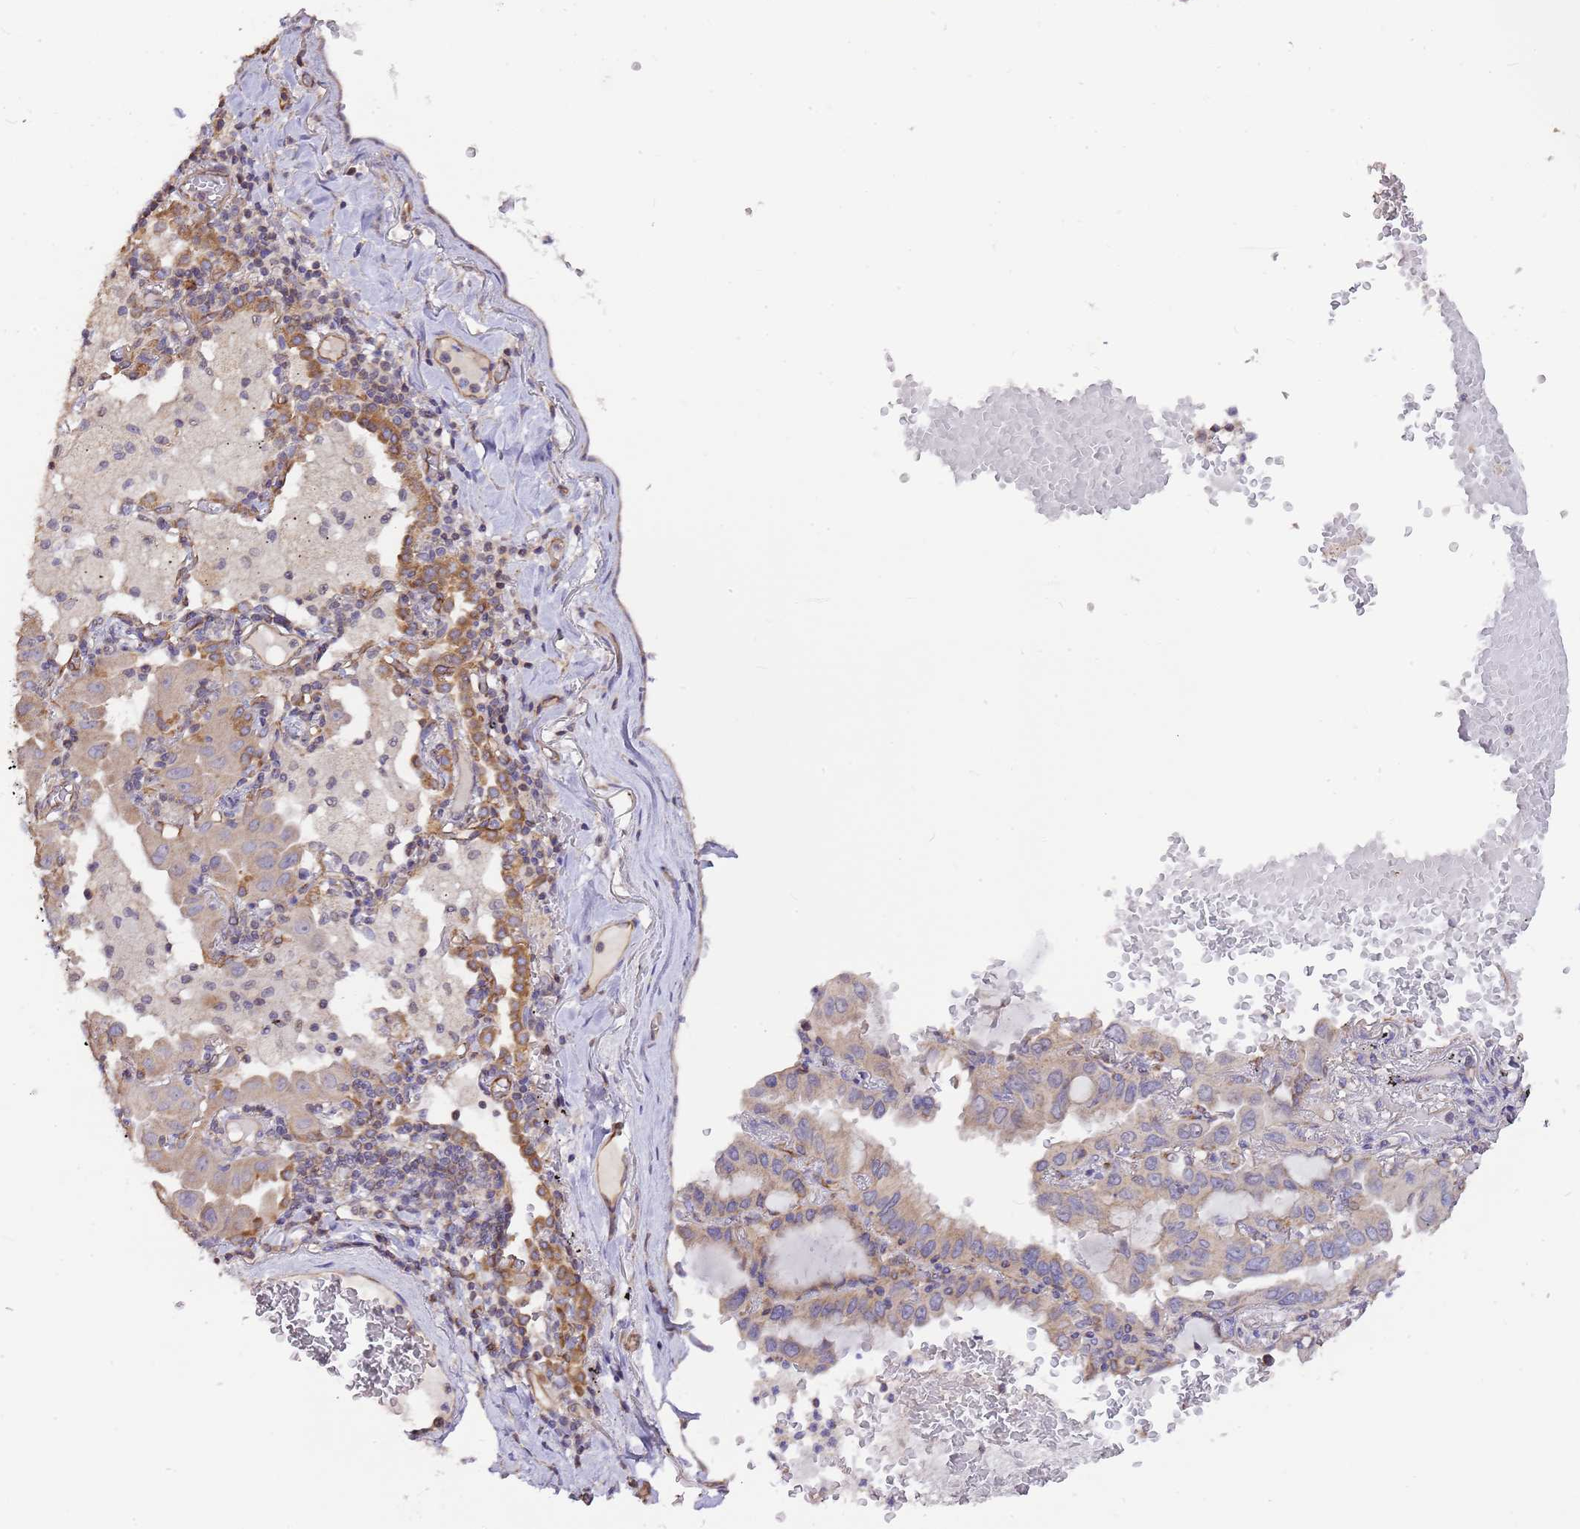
{"staining": {"intensity": "weak", "quantity": ">75%", "location": "cytoplasmic/membranous"}, "tissue": "lung cancer", "cell_type": "Tumor cells", "image_type": "cancer", "snomed": [{"axis": "morphology", "description": "Adenocarcinoma, NOS"}, {"axis": "topography", "description": "Lung"}], "caption": "The photomicrograph exhibits a brown stain indicating the presence of a protein in the cytoplasmic/membranous of tumor cells in lung cancer (adenocarcinoma).", "gene": "DOCK9", "patient": {"sex": "male", "age": 64}}